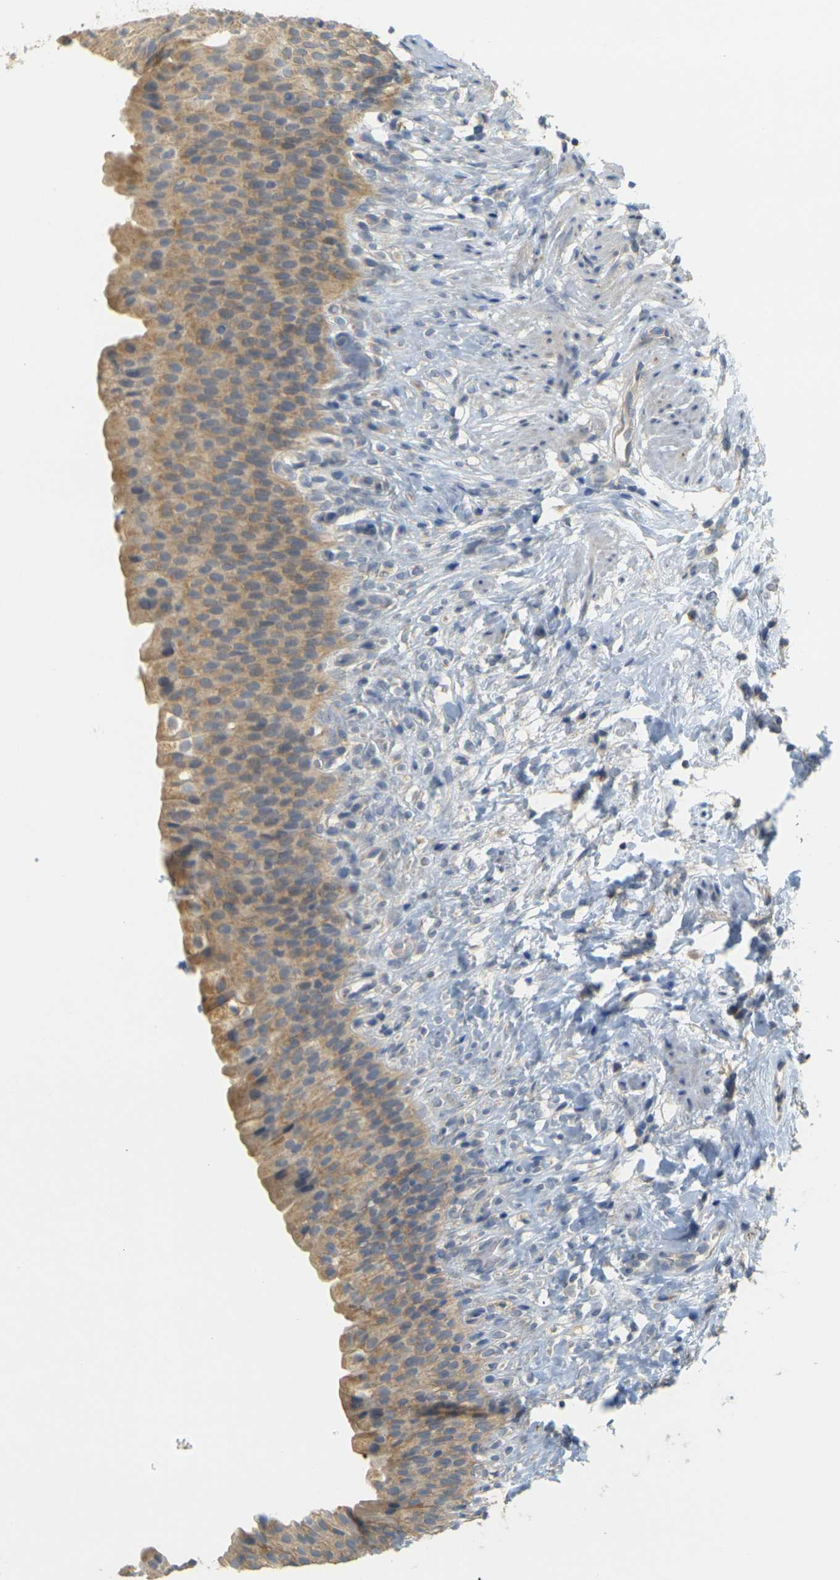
{"staining": {"intensity": "moderate", "quantity": ">75%", "location": "cytoplasmic/membranous"}, "tissue": "urinary bladder", "cell_type": "Urothelial cells", "image_type": "normal", "snomed": [{"axis": "morphology", "description": "Normal tissue, NOS"}, {"axis": "topography", "description": "Urinary bladder"}], "caption": "A micrograph showing moderate cytoplasmic/membranous staining in about >75% of urothelial cells in unremarkable urinary bladder, as visualized by brown immunohistochemical staining.", "gene": "GDAP1", "patient": {"sex": "female", "age": 79}}